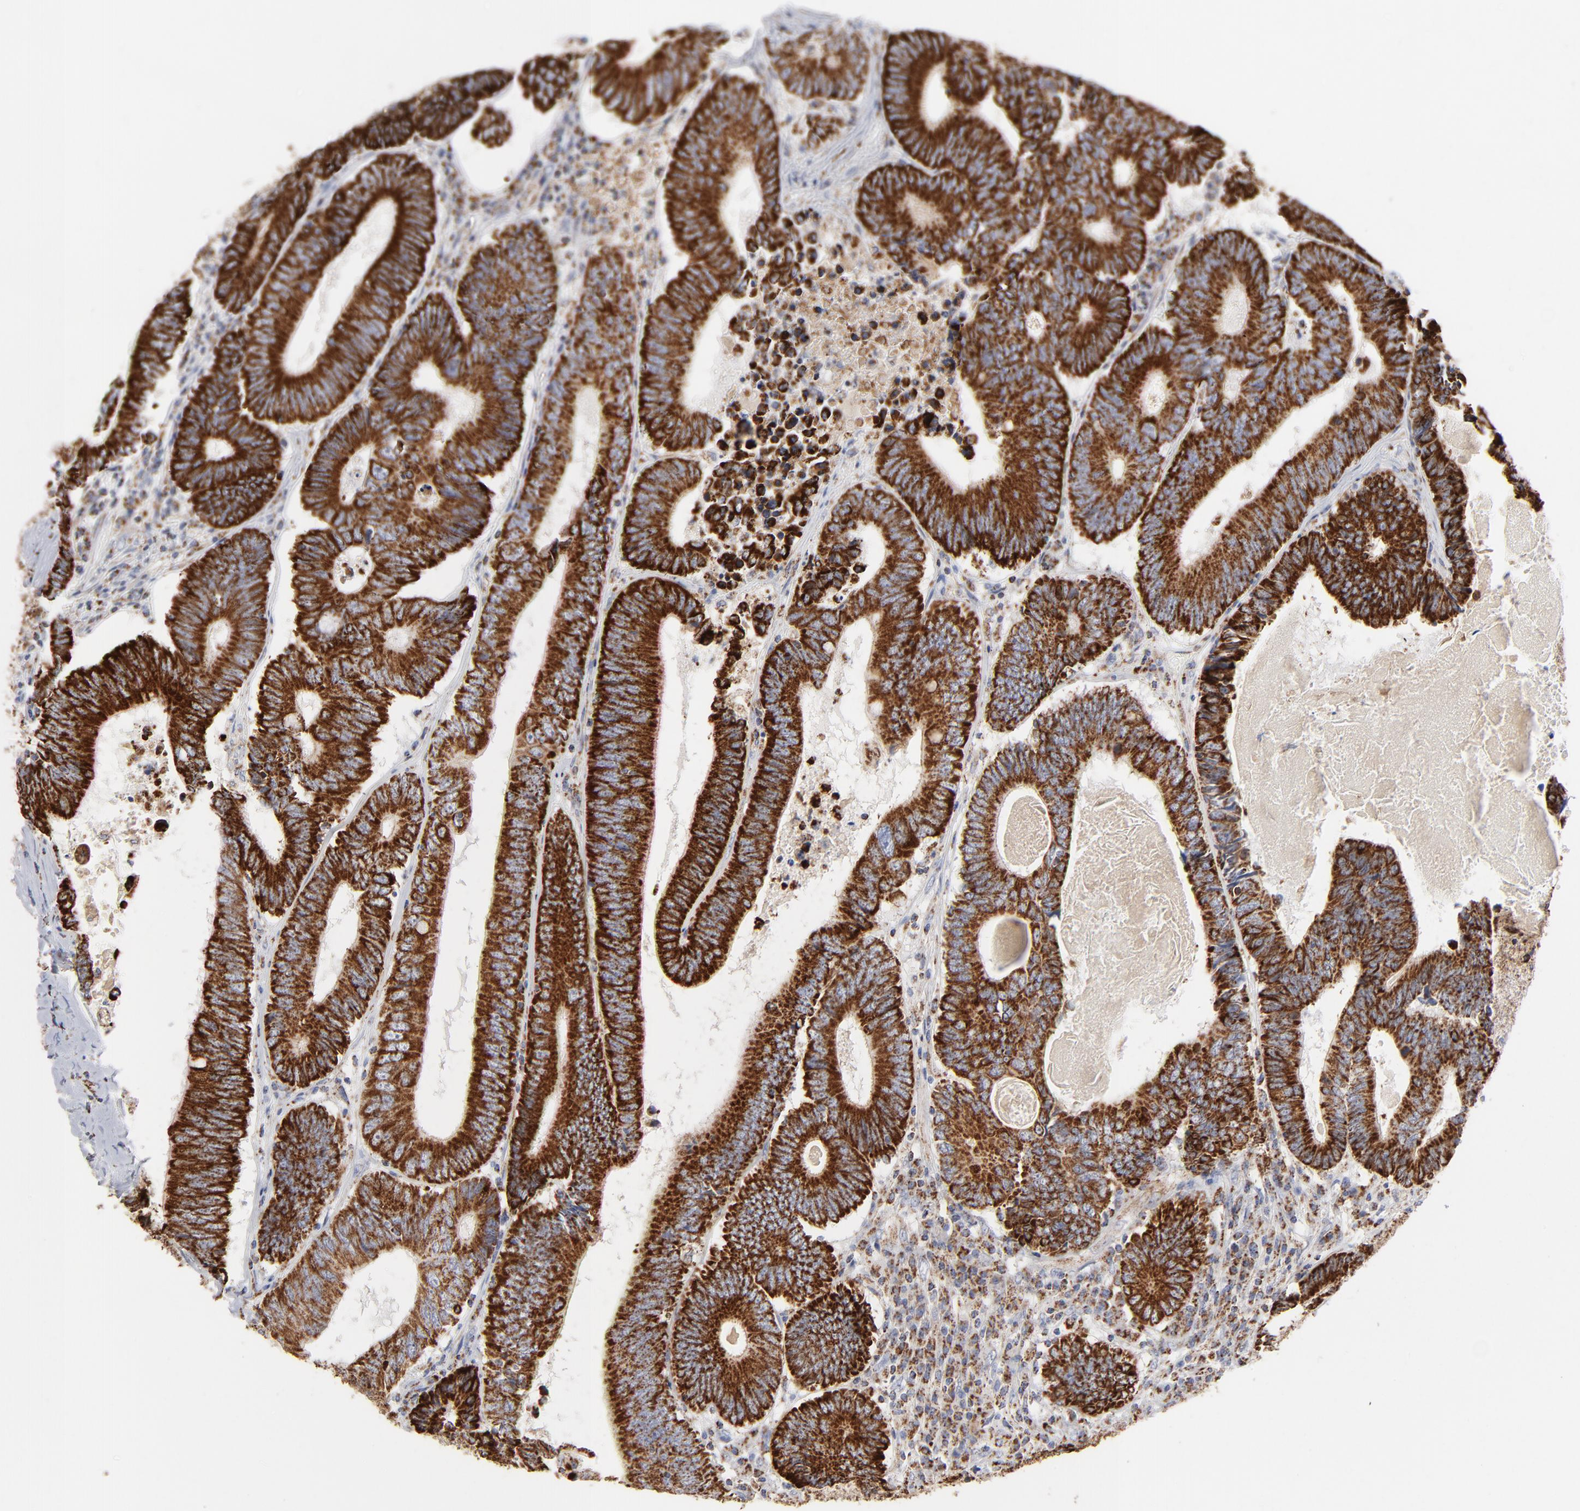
{"staining": {"intensity": "strong", "quantity": ">75%", "location": "cytoplasmic/membranous"}, "tissue": "colorectal cancer", "cell_type": "Tumor cells", "image_type": "cancer", "snomed": [{"axis": "morphology", "description": "Adenocarcinoma, NOS"}, {"axis": "topography", "description": "Colon"}], "caption": "This image demonstrates IHC staining of human adenocarcinoma (colorectal), with high strong cytoplasmic/membranous expression in about >75% of tumor cells.", "gene": "ASB3", "patient": {"sex": "female", "age": 78}}